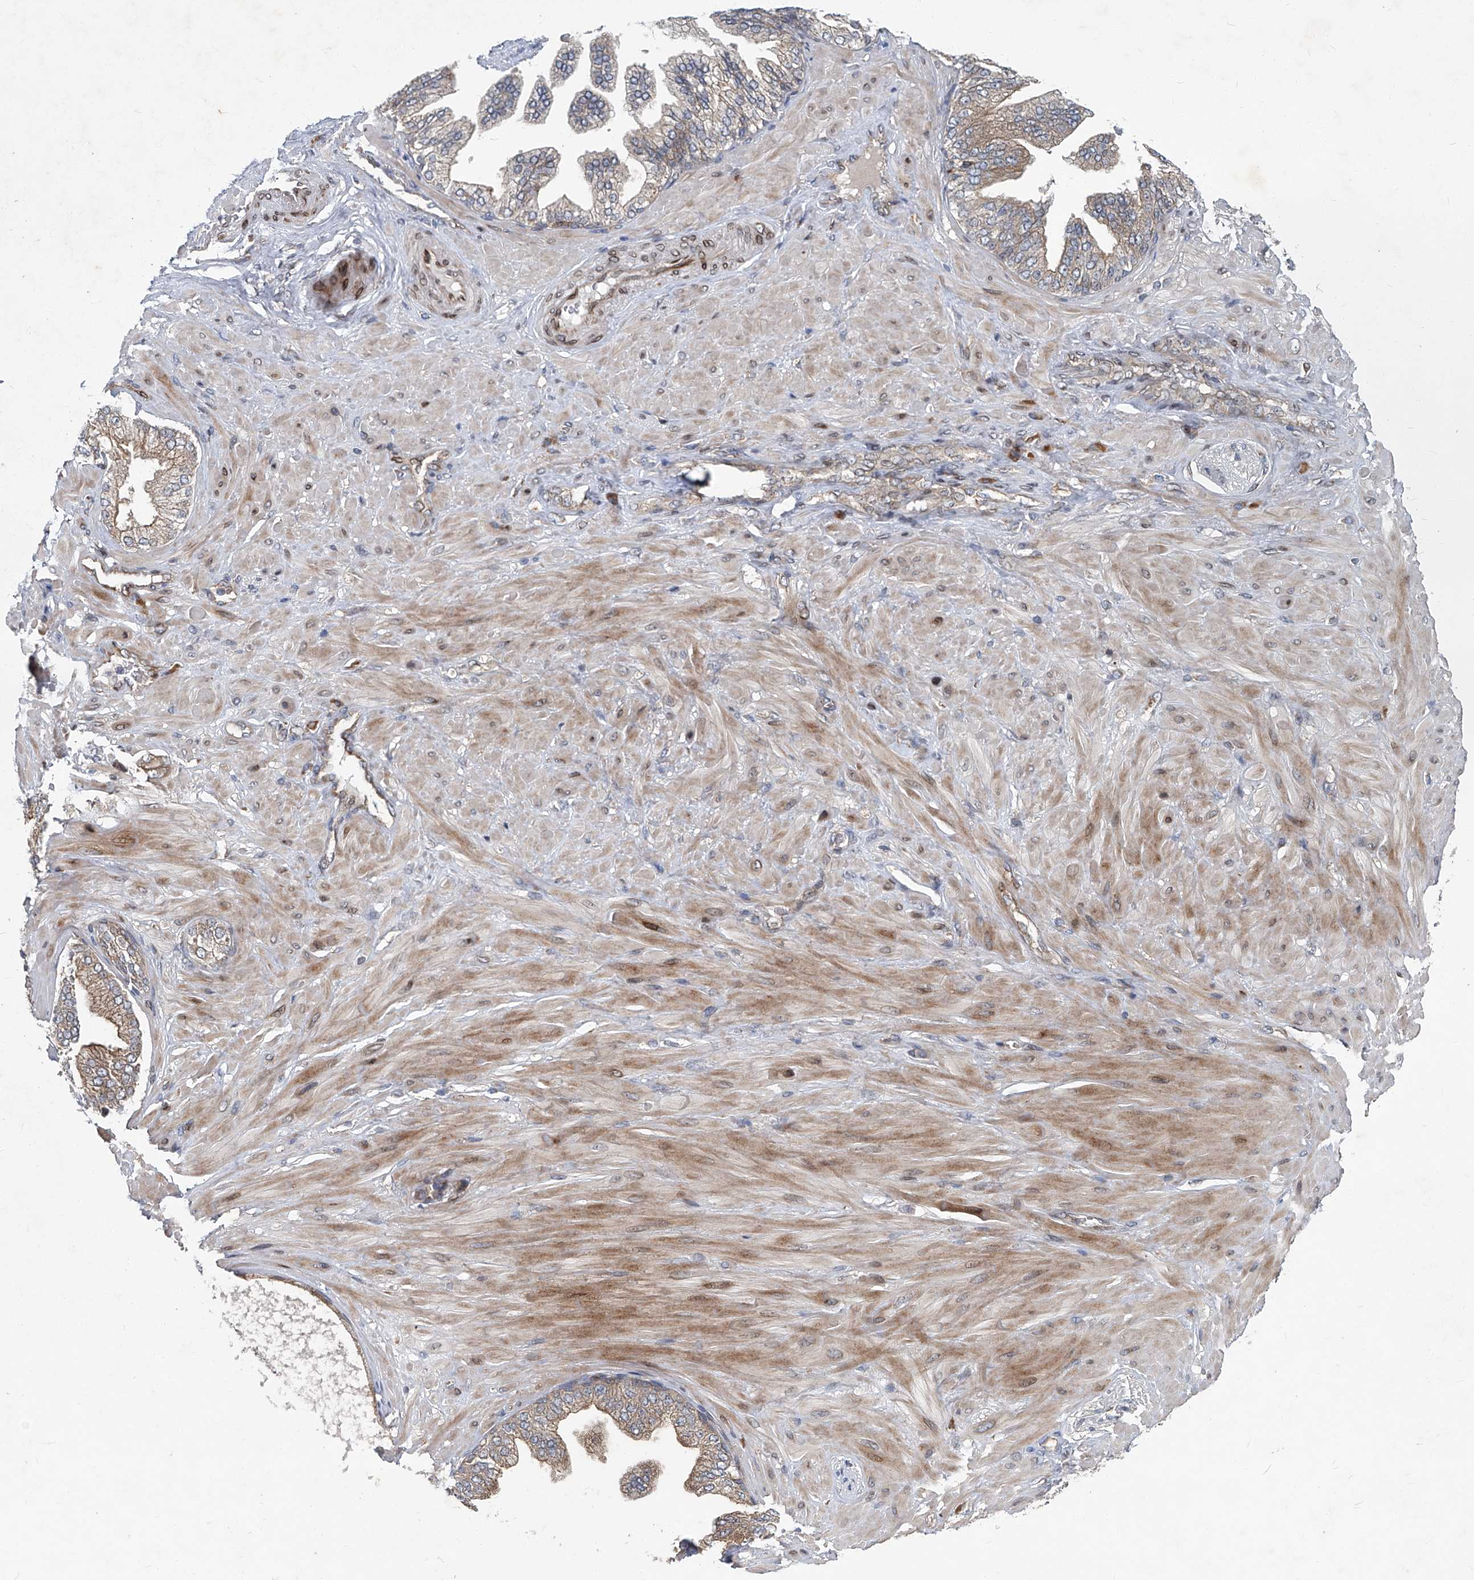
{"staining": {"intensity": "negative", "quantity": "none", "location": "none"}, "tissue": "adipose tissue", "cell_type": "Adipocytes", "image_type": "normal", "snomed": [{"axis": "morphology", "description": "Normal tissue, NOS"}, {"axis": "morphology", "description": "Adenocarcinoma, Low grade"}, {"axis": "topography", "description": "Prostate"}, {"axis": "topography", "description": "Peripheral nerve tissue"}], "caption": "Histopathology image shows no significant protein expression in adipocytes of unremarkable adipose tissue. (Immunohistochemistry, brightfield microscopy, high magnification).", "gene": "GPR132", "patient": {"sex": "male", "age": 63}}